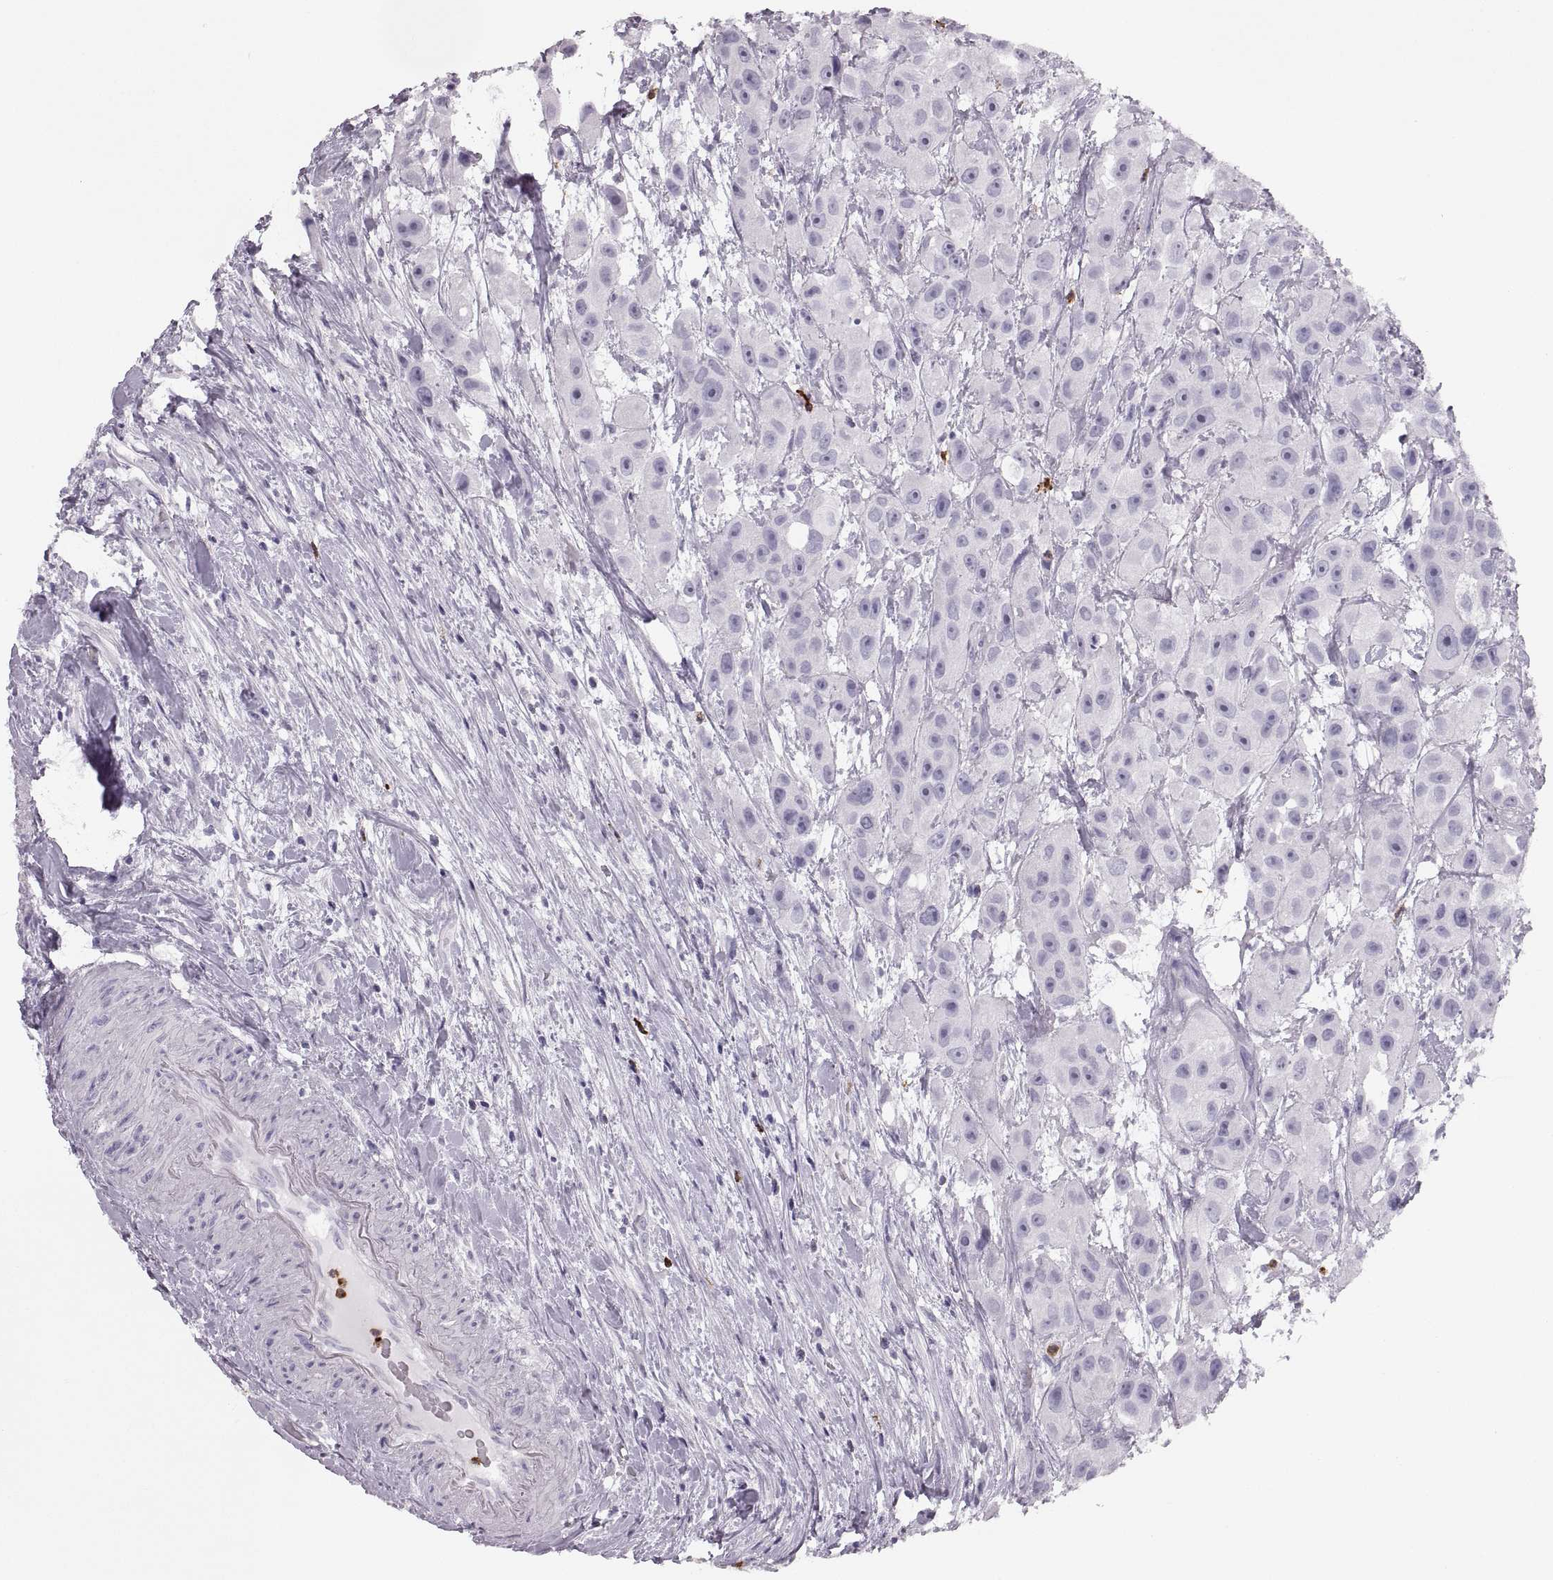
{"staining": {"intensity": "negative", "quantity": "none", "location": "none"}, "tissue": "urothelial cancer", "cell_type": "Tumor cells", "image_type": "cancer", "snomed": [{"axis": "morphology", "description": "Urothelial carcinoma, High grade"}, {"axis": "topography", "description": "Urinary bladder"}], "caption": "High-grade urothelial carcinoma stained for a protein using immunohistochemistry shows no staining tumor cells.", "gene": "MILR1", "patient": {"sex": "male", "age": 79}}